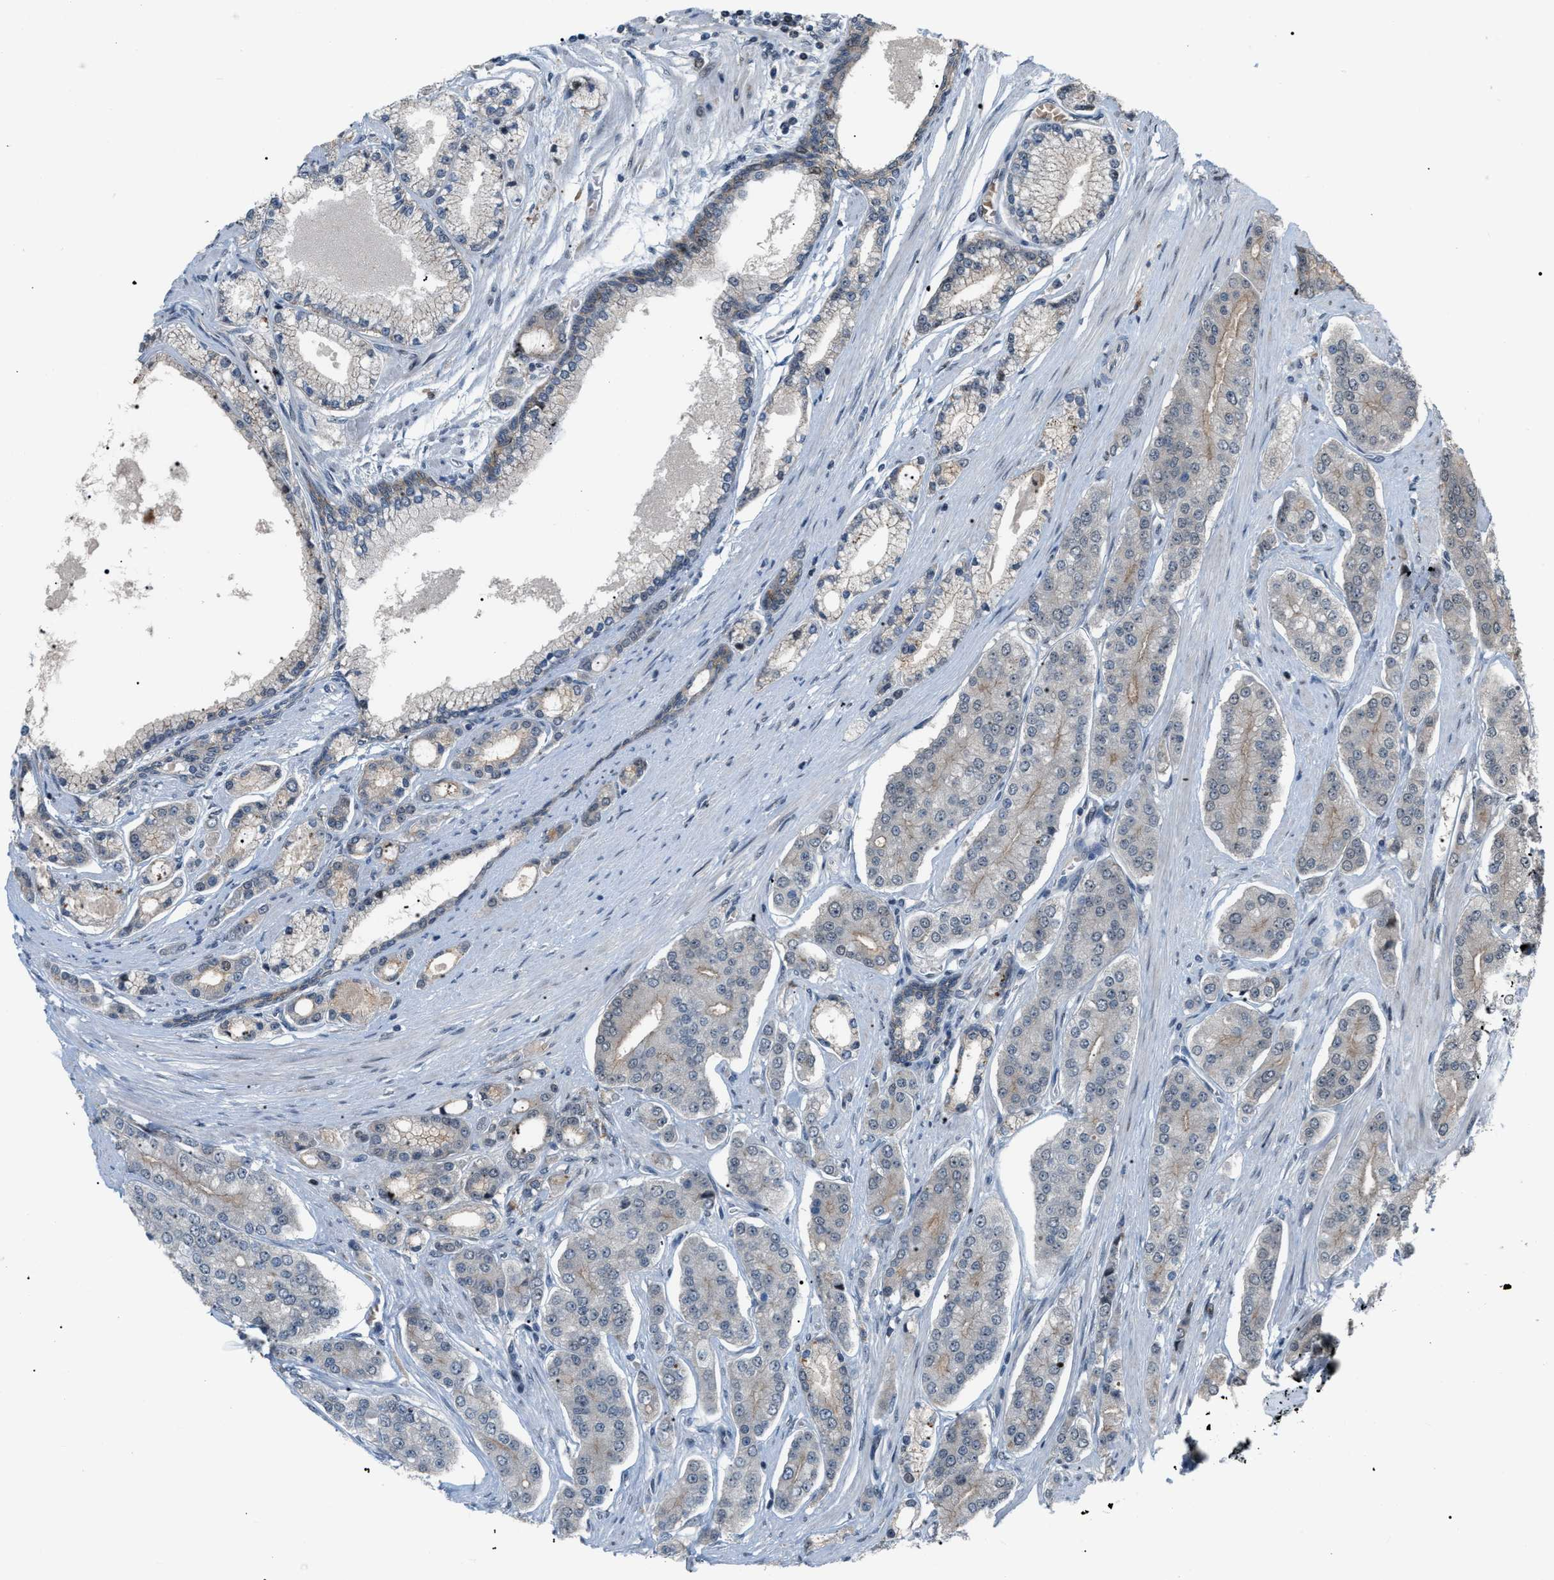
{"staining": {"intensity": "negative", "quantity": "none", "location": "none"}, "tissue": "prostate cancer", "cell_type": "Tumor cells", "image_type": "cancer", "snomed": [{"axis": "morphology", "description": "Adenocarcinoma, High grade"}, {"axis": "topography", "description": "Prostate"}], "caption": "Immunohistochemical staining of human high-grade adenocarcinoma (prostate) demonstrates no significant positivity in tumor cells.", "gene": "RFFL", "patient": {"sex": "male", "age": 71}}